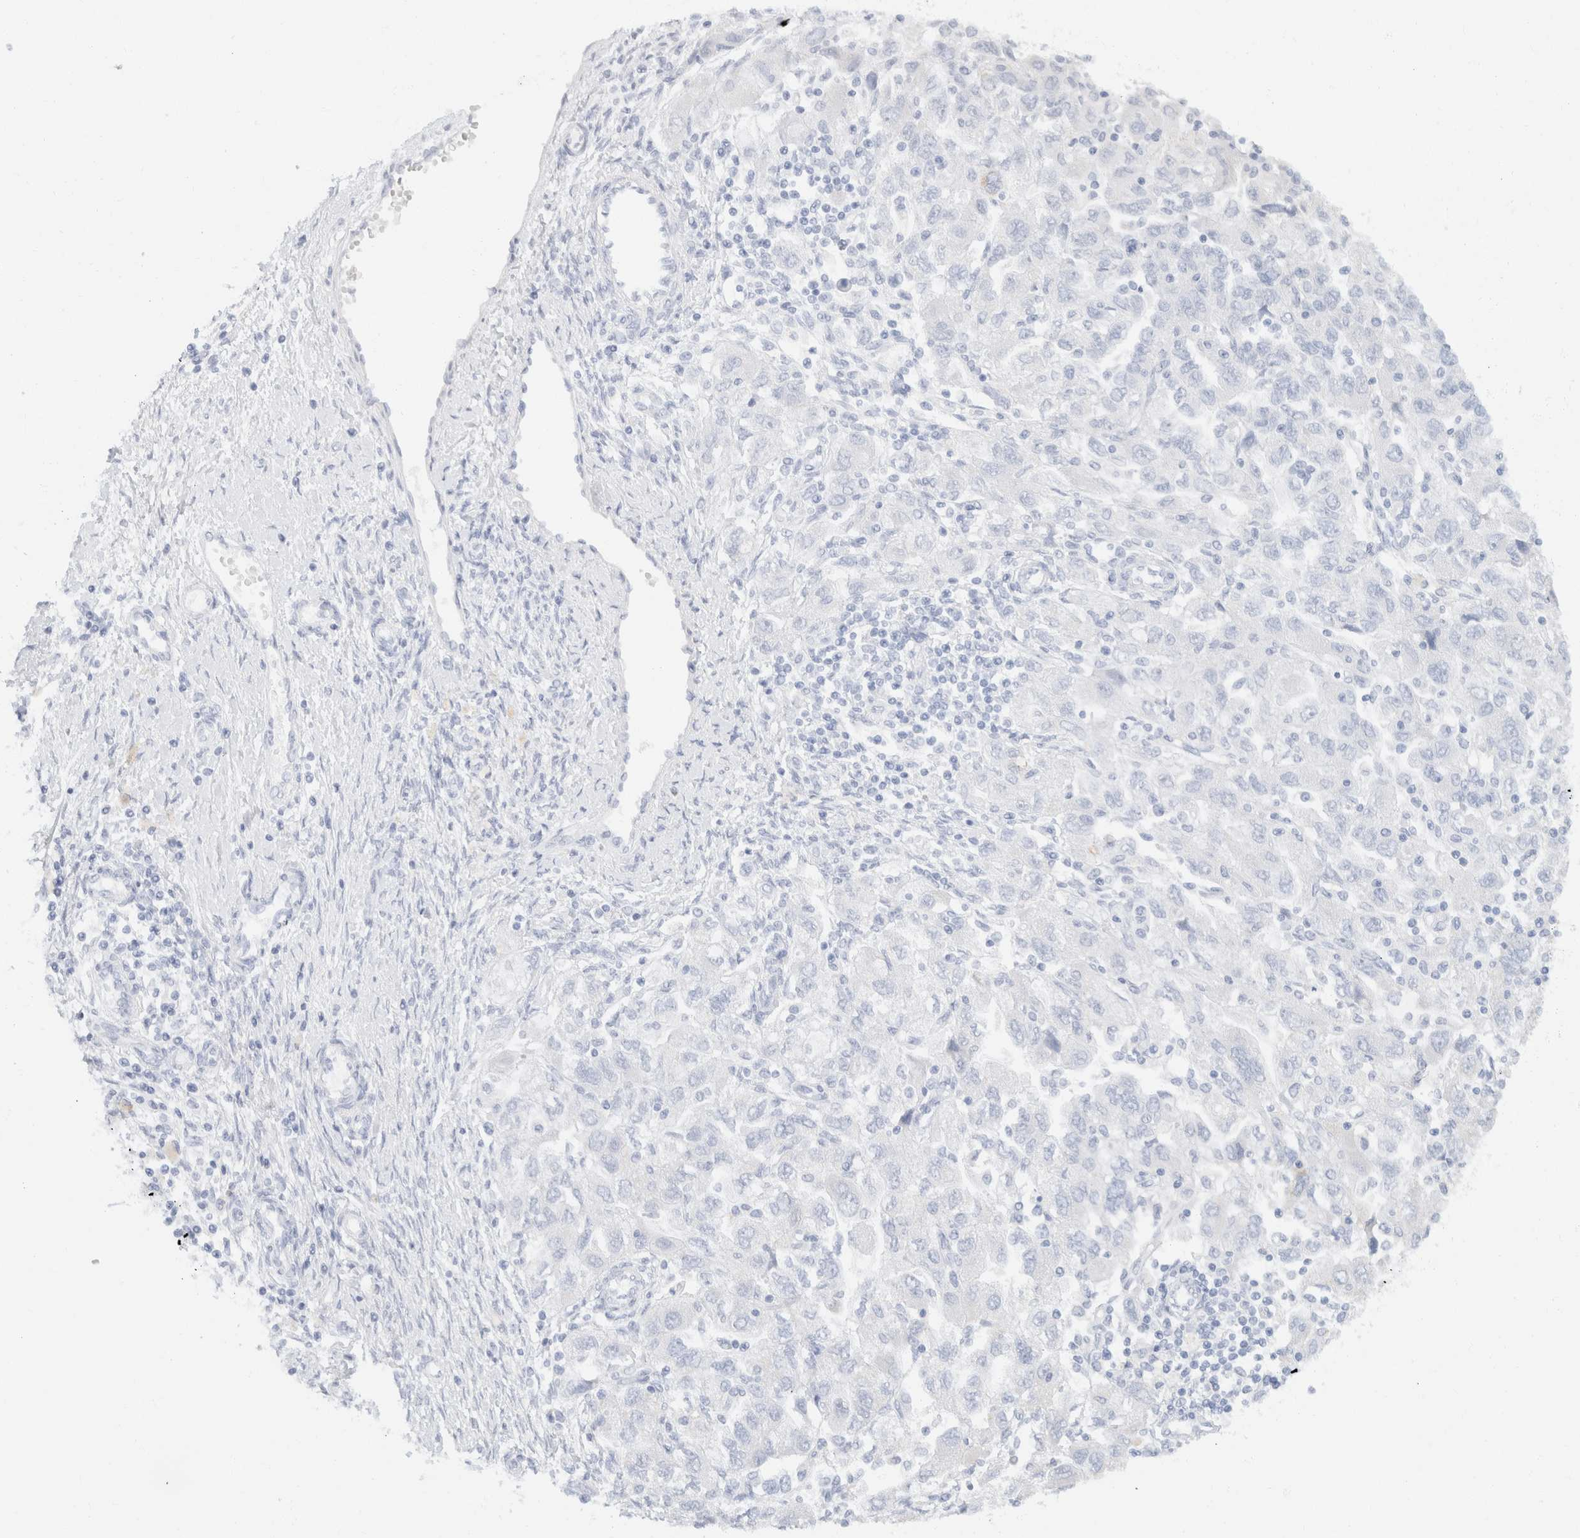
{"staining": {"intensity": "negative", "quantity": "none", "location": "none"}, "tissue": "ovarian cancer", "cell_type": "Tumor cells", "image_type": "cancer", "snomed": [{"axis": "morphology", "description": "Carcinoma, NOS"}, {"axis": "morphology", "description": "Cystadenocarcinoma, serous, NOS"}, {"axis": "topography", "description": "Ovary"}], "caption": "A high-resolution photomicrograph shows immunohistochemistry (IHC) staining of ovarian cancer, which reveals no significant positivity in tumor cells.", "gene": "KRT20", "patient": {"sex": "female", "age": 69}}